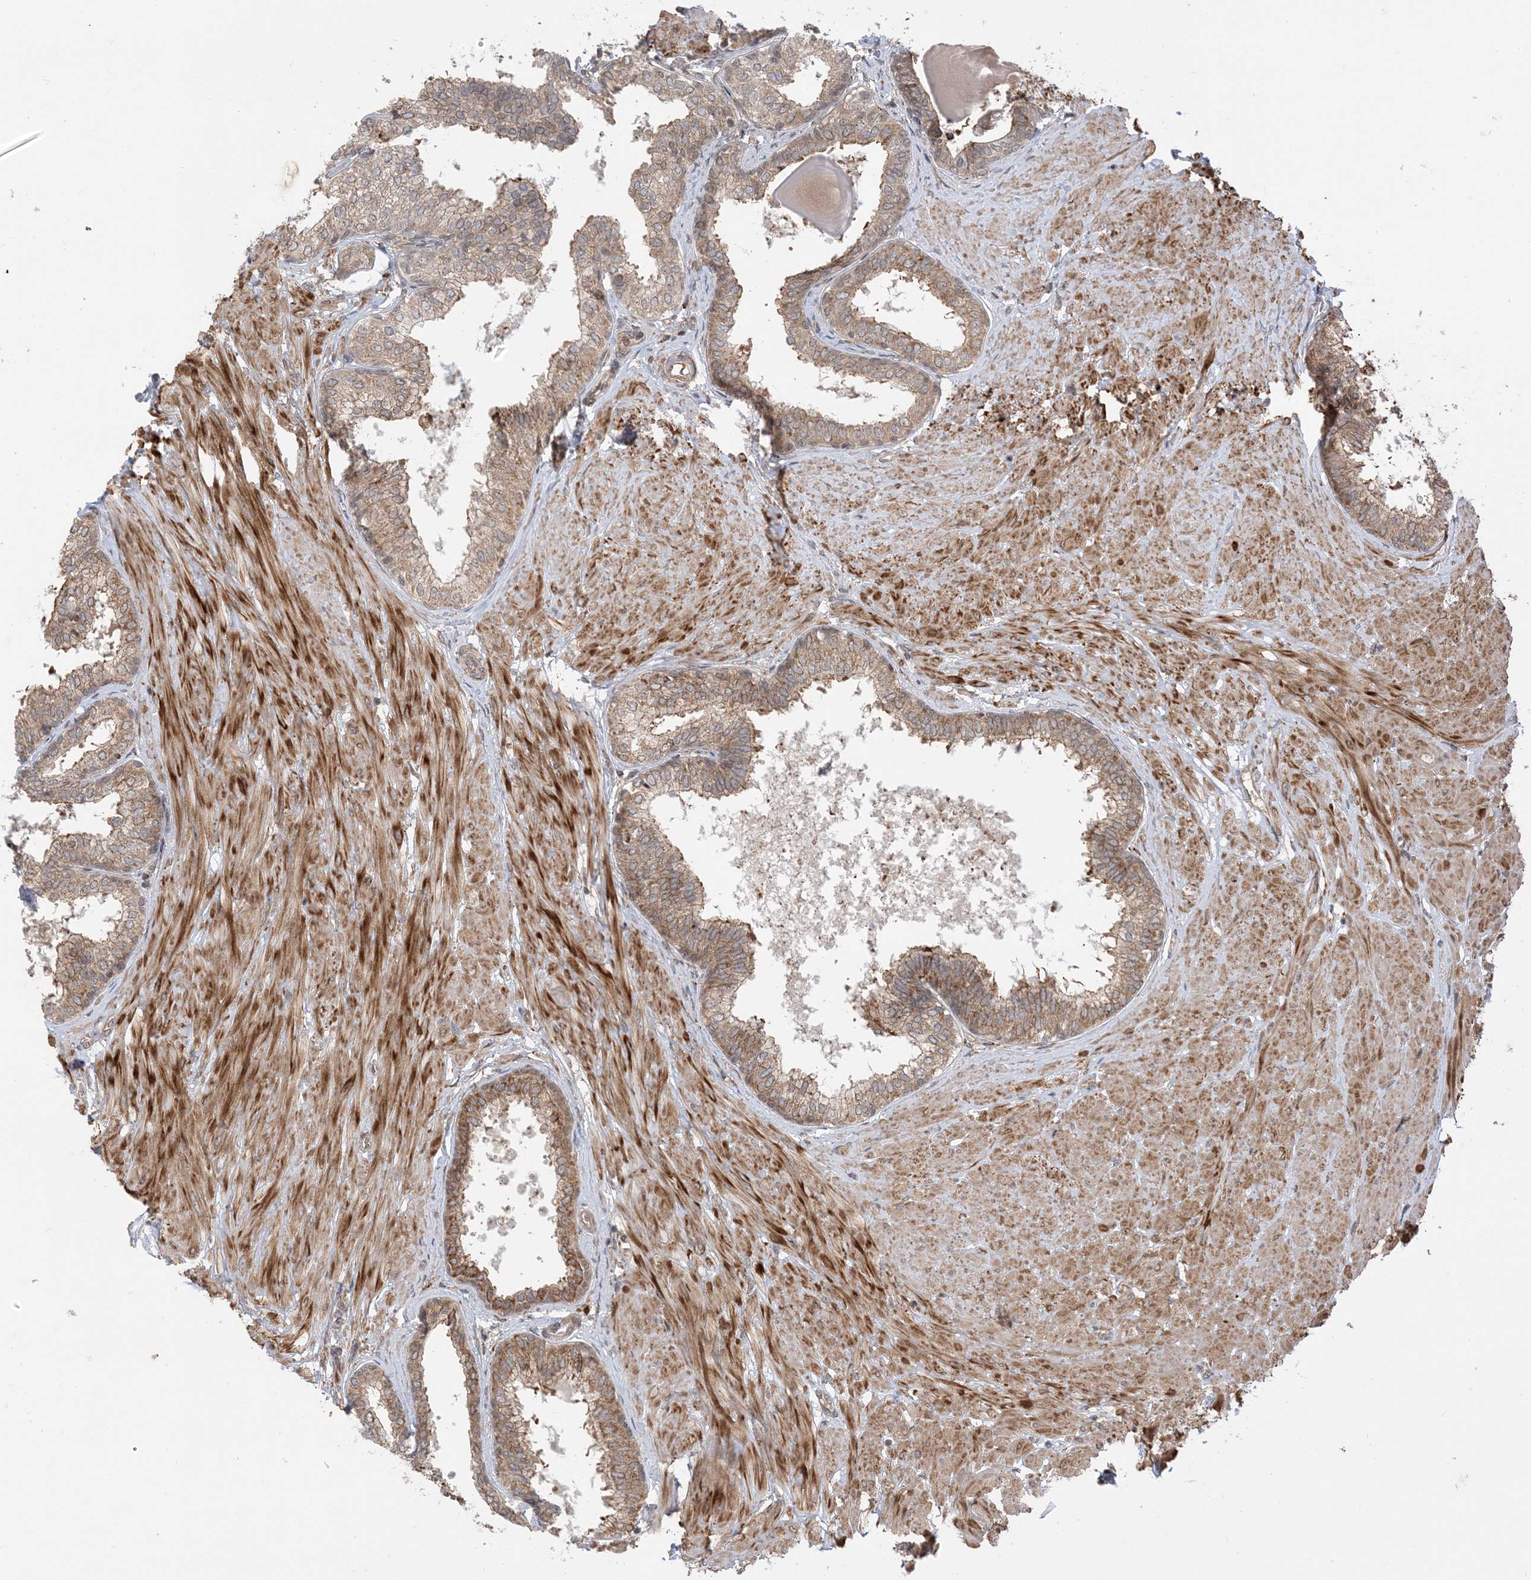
{"staining": {"intensity": "moderate", "quantity": "25%-75%", "location": "cytoplasmic/membranous"}, "tissue": "prostate", "cell_type": "Glandular cells", "image_type": "normal", "snomed": [{"axis": "morphology", "description": "Normal tissue, NOS"}, {"axis": "topography", "description": "Prostate"}], "caption": "Immunohistochemical staining of normal prostate reveals medium levels of moderate cytoplasmic/membranous staining in approximately 25%-75% of glandular cells. The protein is shown in brown color, while the nuclei are stained blue.", "gene": "METTL21A", "patient": {"sex": "male", "age": 48}}